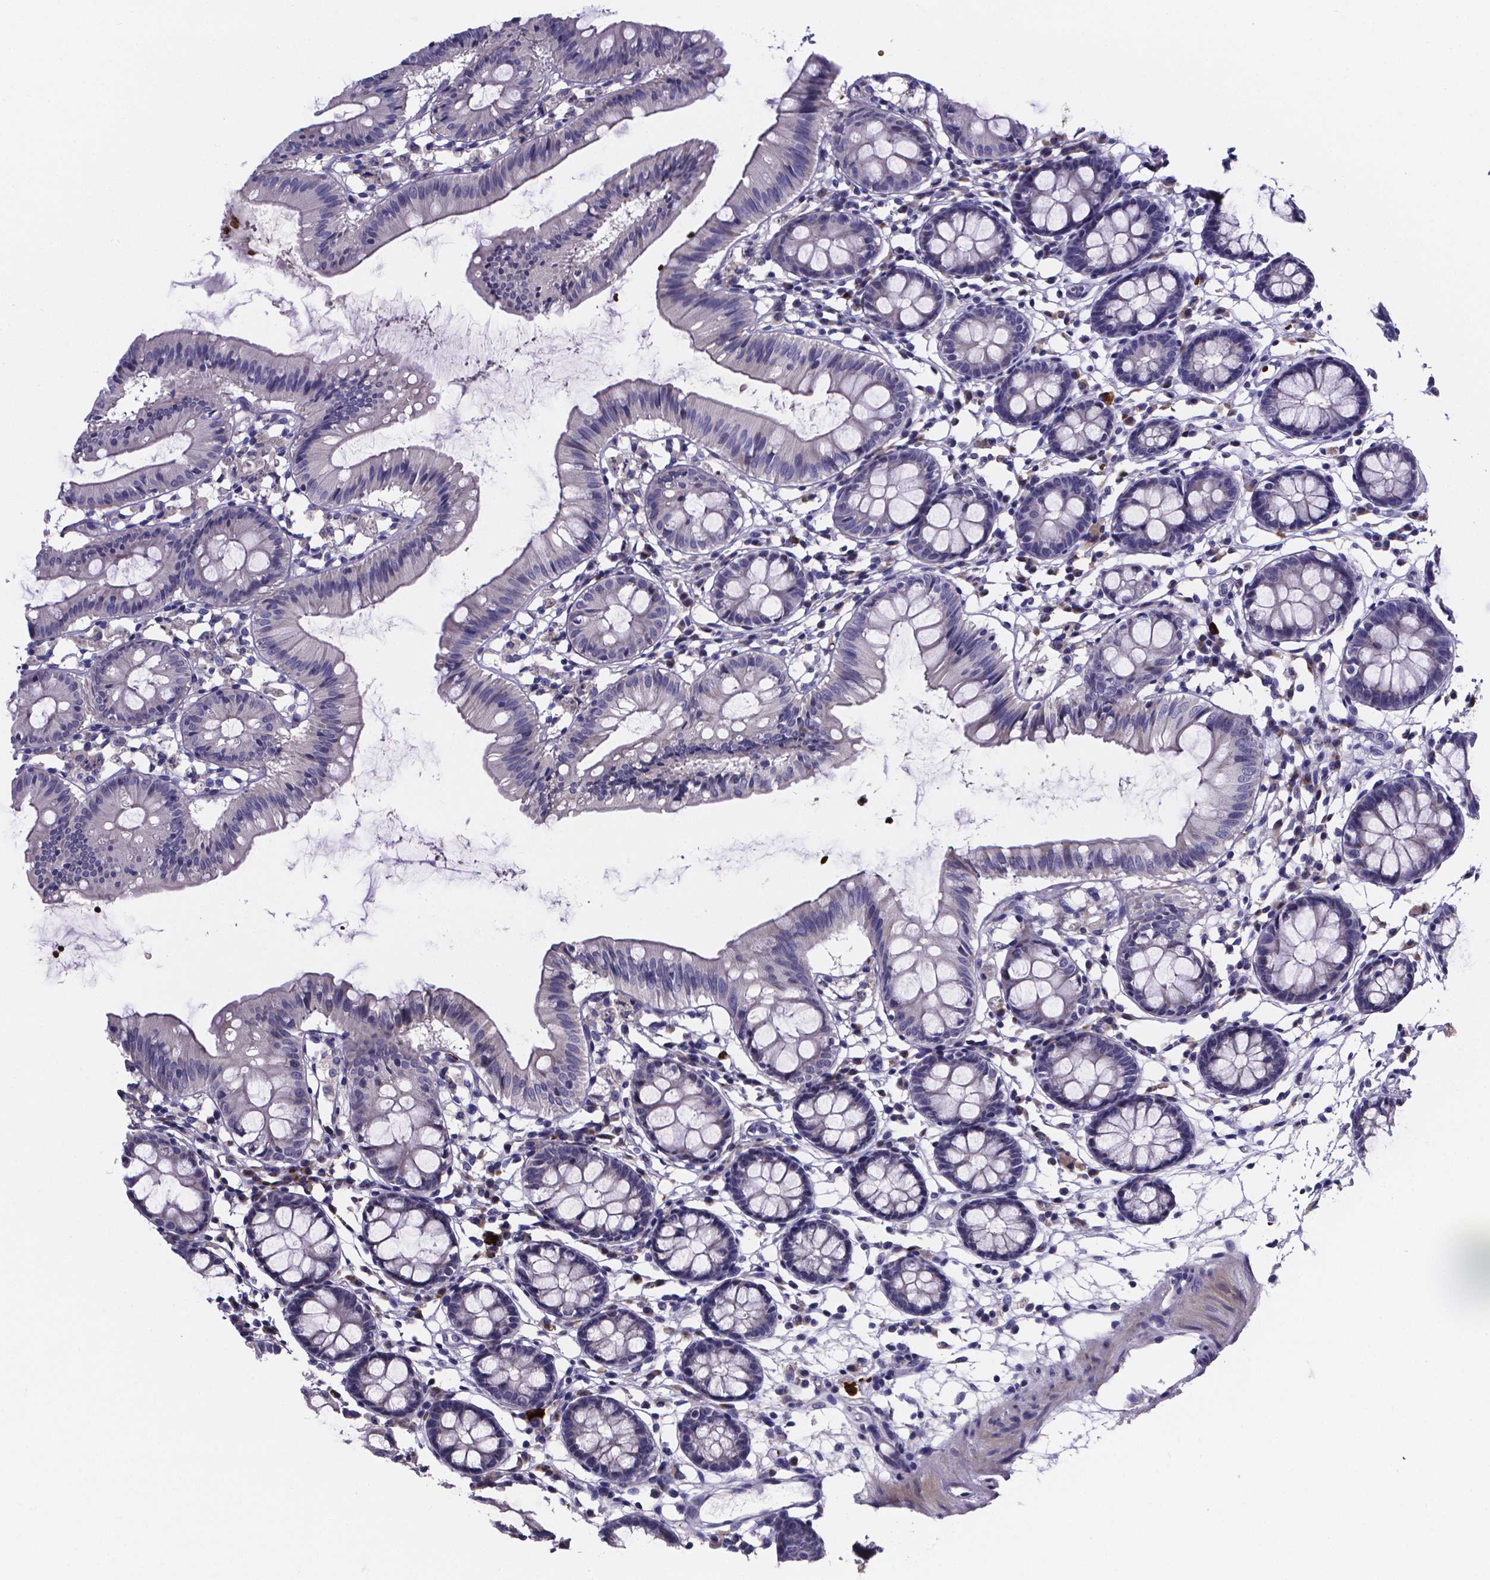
{"staining": {"intensity": "negative", "quantity": "none", "location": "none"}, "tissue": "colon", "cell_type": "Endothelial cells", "image_type": "normal", "snomed": [{"axis": "morphology", "description": "Normal tissue, NOS"}, {"axis": "topography", "description": "Colon"}], "caption": "This micrograph is of normal colon stained with immunohistochemistry (IHC) to label a protein in brown with the nuclei are counter-stained blue. There is no expression in endothelial cells.", "gene": "GABRA3", "patient": {"sex": "female", "age": 84}}